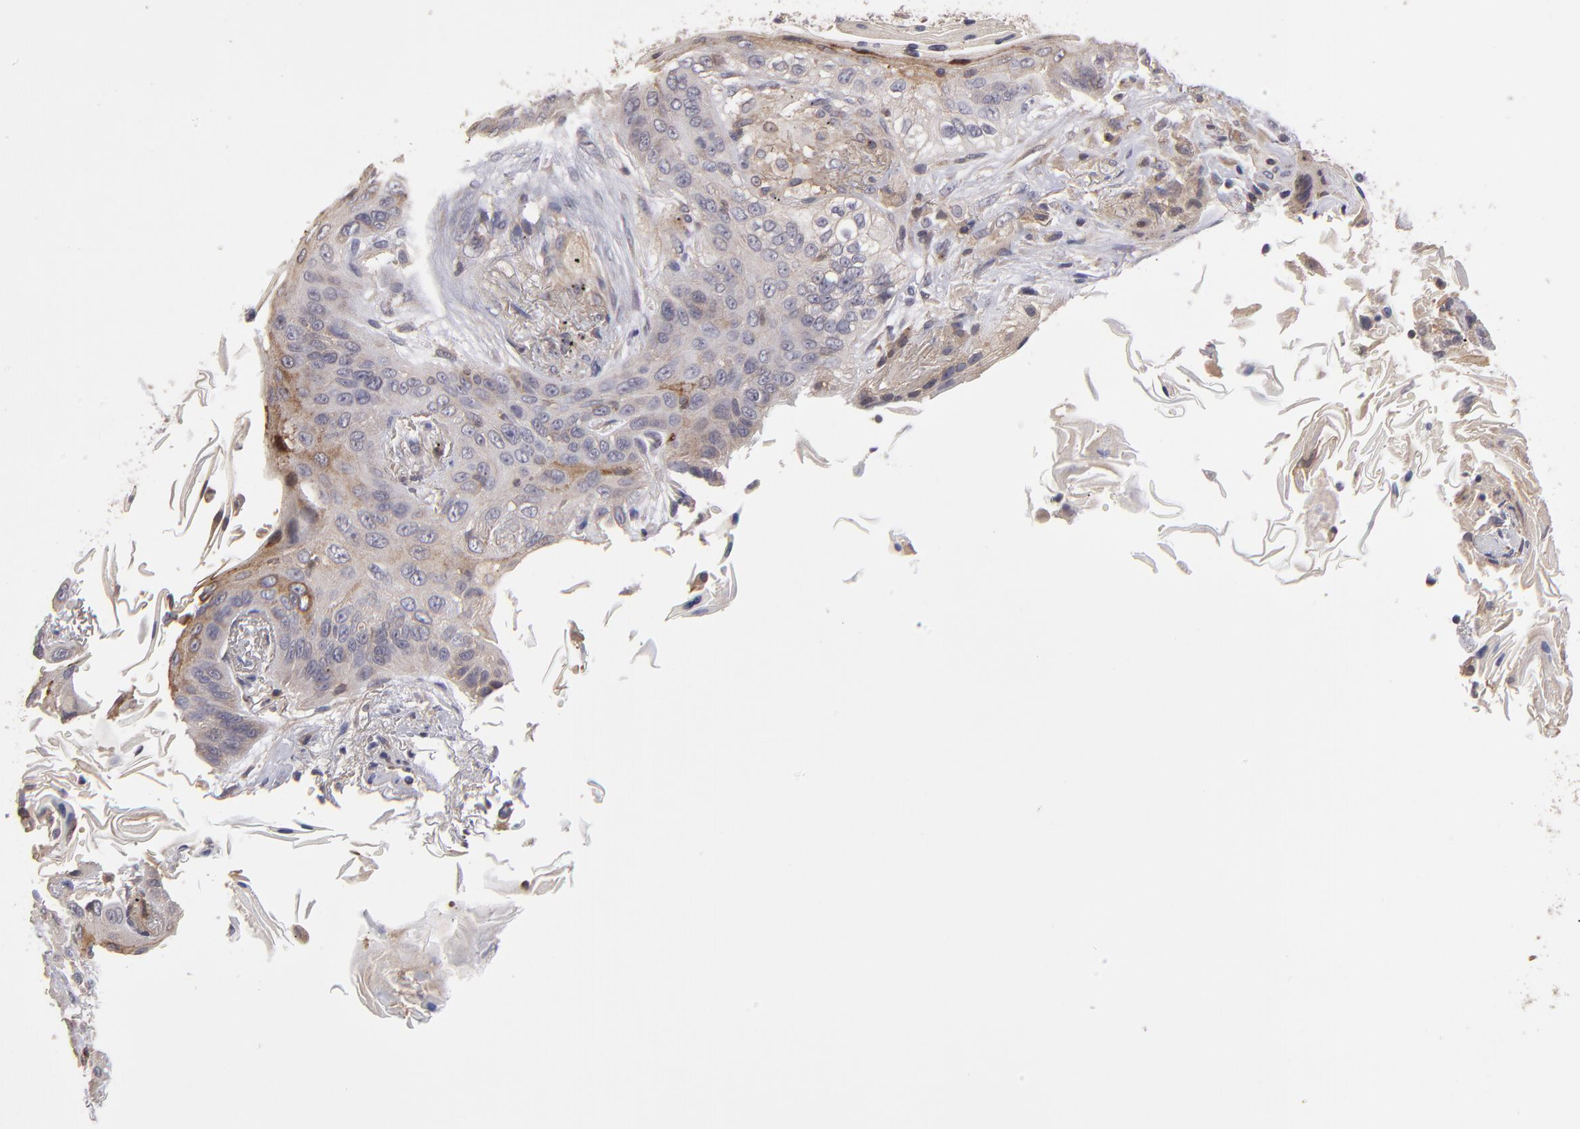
{"staining": {"intensity": "weak", "quantity": "25%-75%", "location": "cytoplasmic/membranous"}, "tissue": "lung cancer", "cell_type": "Tumor cells", "image_type": "cancer", "snomed": [{"axis": "morphology", "description": "Squamous cell carcinoma, NOS"}, {"axis": "topography", "description": "Lung"}], "caption": "Weak cytoplasmic/membranous protein staining is seen in about 25%-75% of tumor cells in lung cancer. (Stains: DAB (3,3'-diaminobenzidine) in brown, nuclei in blue, Microscopy: brightfield microscopy at high magnification).", "gene": "NF2", "patient": {"sex": "female", "age": 67}}